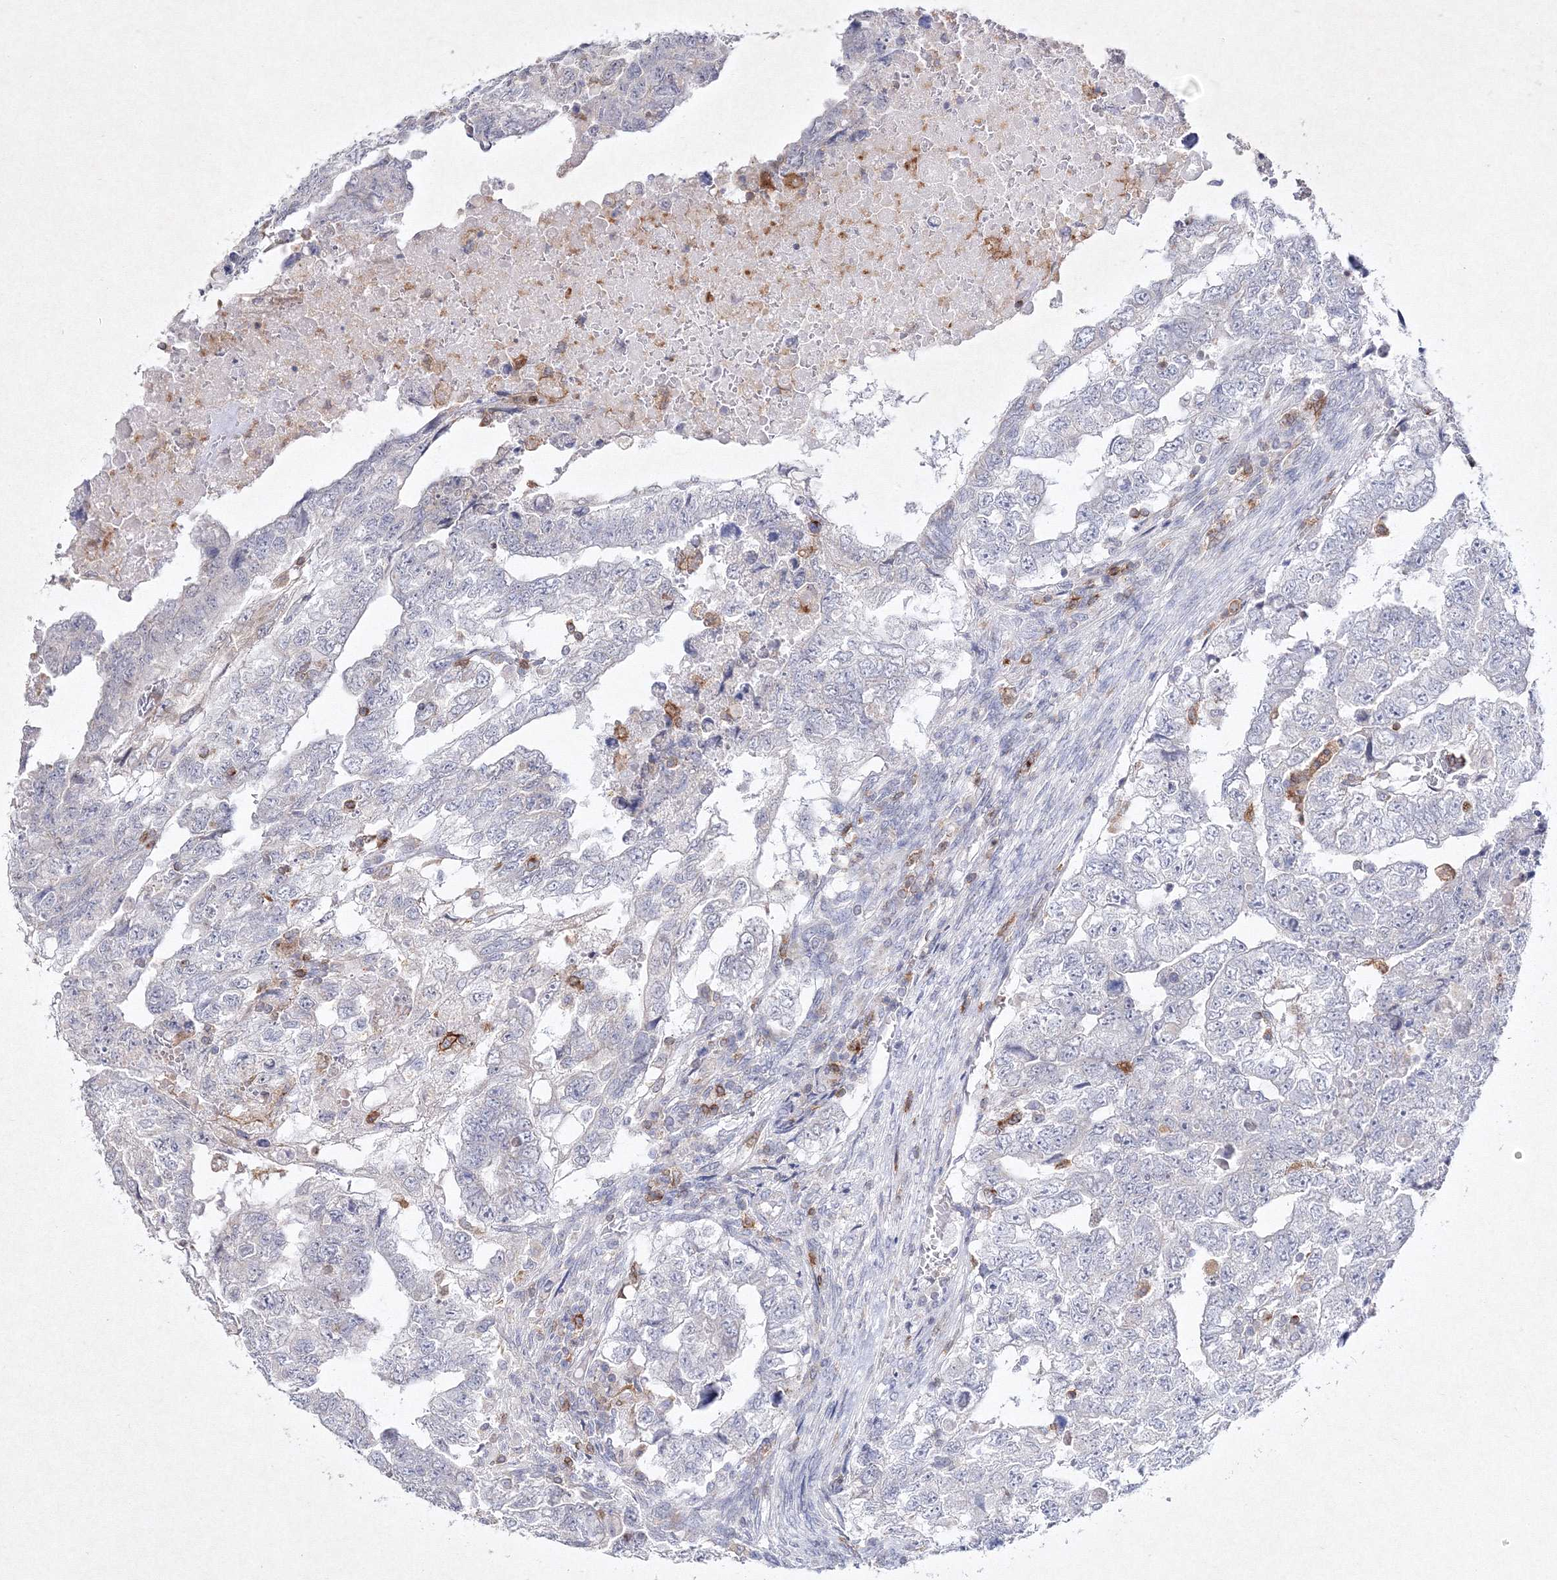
{"staining": {"intensity": "negative", "quantity": "none", "location": "none"}, "tissue": "testis cancer", "cell_type": "Tumor cells", "image_type": "cancer", "snomed": [{"axis": "morphology", "description": "Carcinoma, Embryonal, NOS"}, {"axis": "topography", "description": "Testis"}], "caption": "IHC image of neoplastic tissue: human testis cancer (embryonal carcinoma) stained with DAB displays no significant protein expression in tumor cells.", "gene": "HCST", "patient": {"sex": "male", "age": 36}}